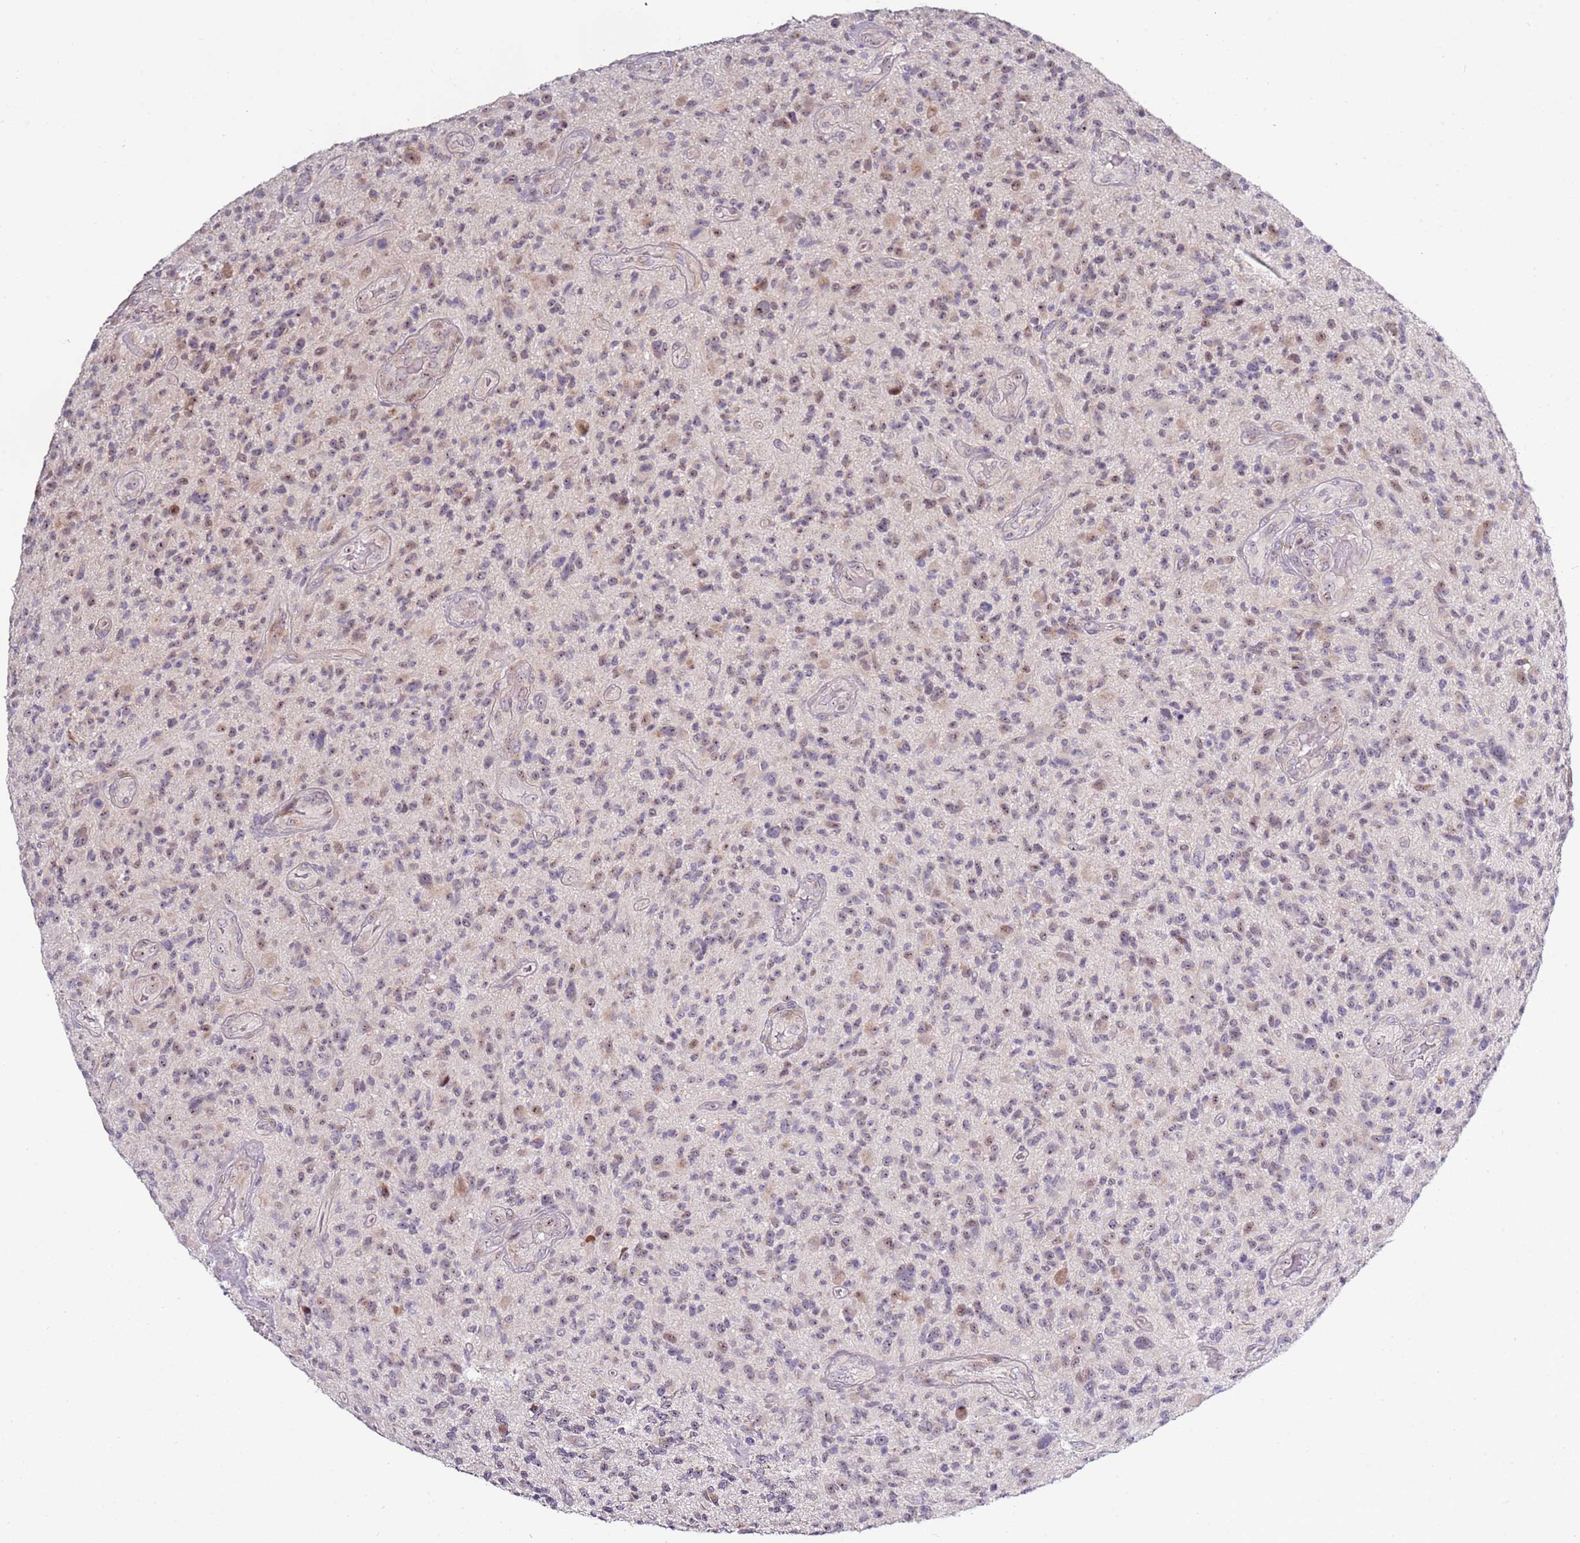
{"staining": {"intensity": "weak", "quantity": "25%-75%", "location": "nuclear"}, "tissue": "glioma", "cell_type": "Tumor cells", "image_type": "cancer", "snomed": [{"axis": "morphology", "description": "Glioma, malignant, High grade"}, {"axis": "topography", "description": "Brain"}], "caption": "Malignant glioma (high-grade) was stained to show a protein in brown. There is low levels of weak nuclear positivity in about 25%-75% of tumor cells.", "gene": "UCMA", "patient": {"sex": "male", "age": 47}}